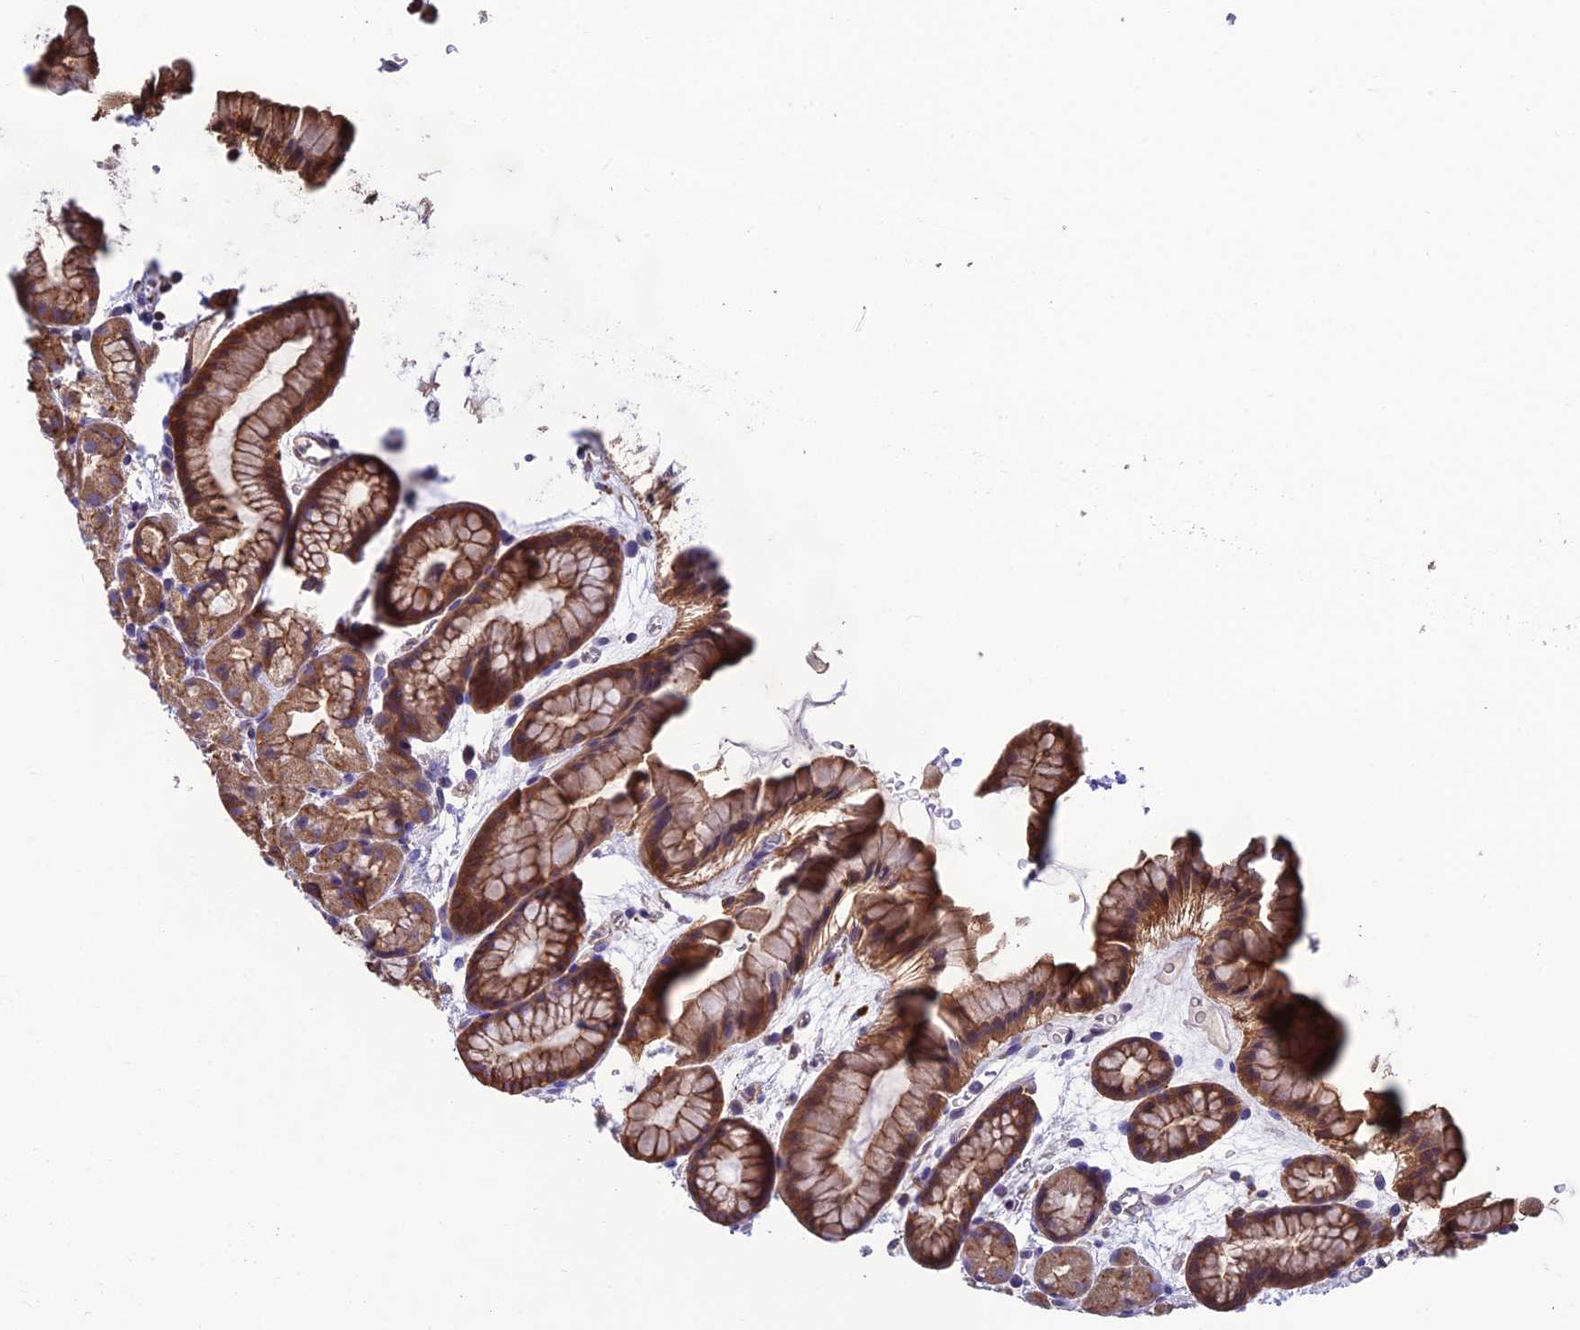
{"staining": {"intensity": "strong", "quantity": "25%-75%", "location": "cytoplasmic/membranous"}, "tissue": "stomach", "cell_type": "Glandular cells", "image_type": "normal", "snomed": [{"axis": "morphology", "description": "Normal tissue, NOS"}, {"axis": "topography", "description": "Stomach, upper"}, {"axis": "topography", "description": "Stomach"}], "caption": "Stomach stained with DAB immunohistochemistry shows high levels of strong cytoplasmic/membranous expression in about 25%-75% of glandular cells.", "gene": "RTN4RL1", "patient": {"sex": "male", "age": 47}}